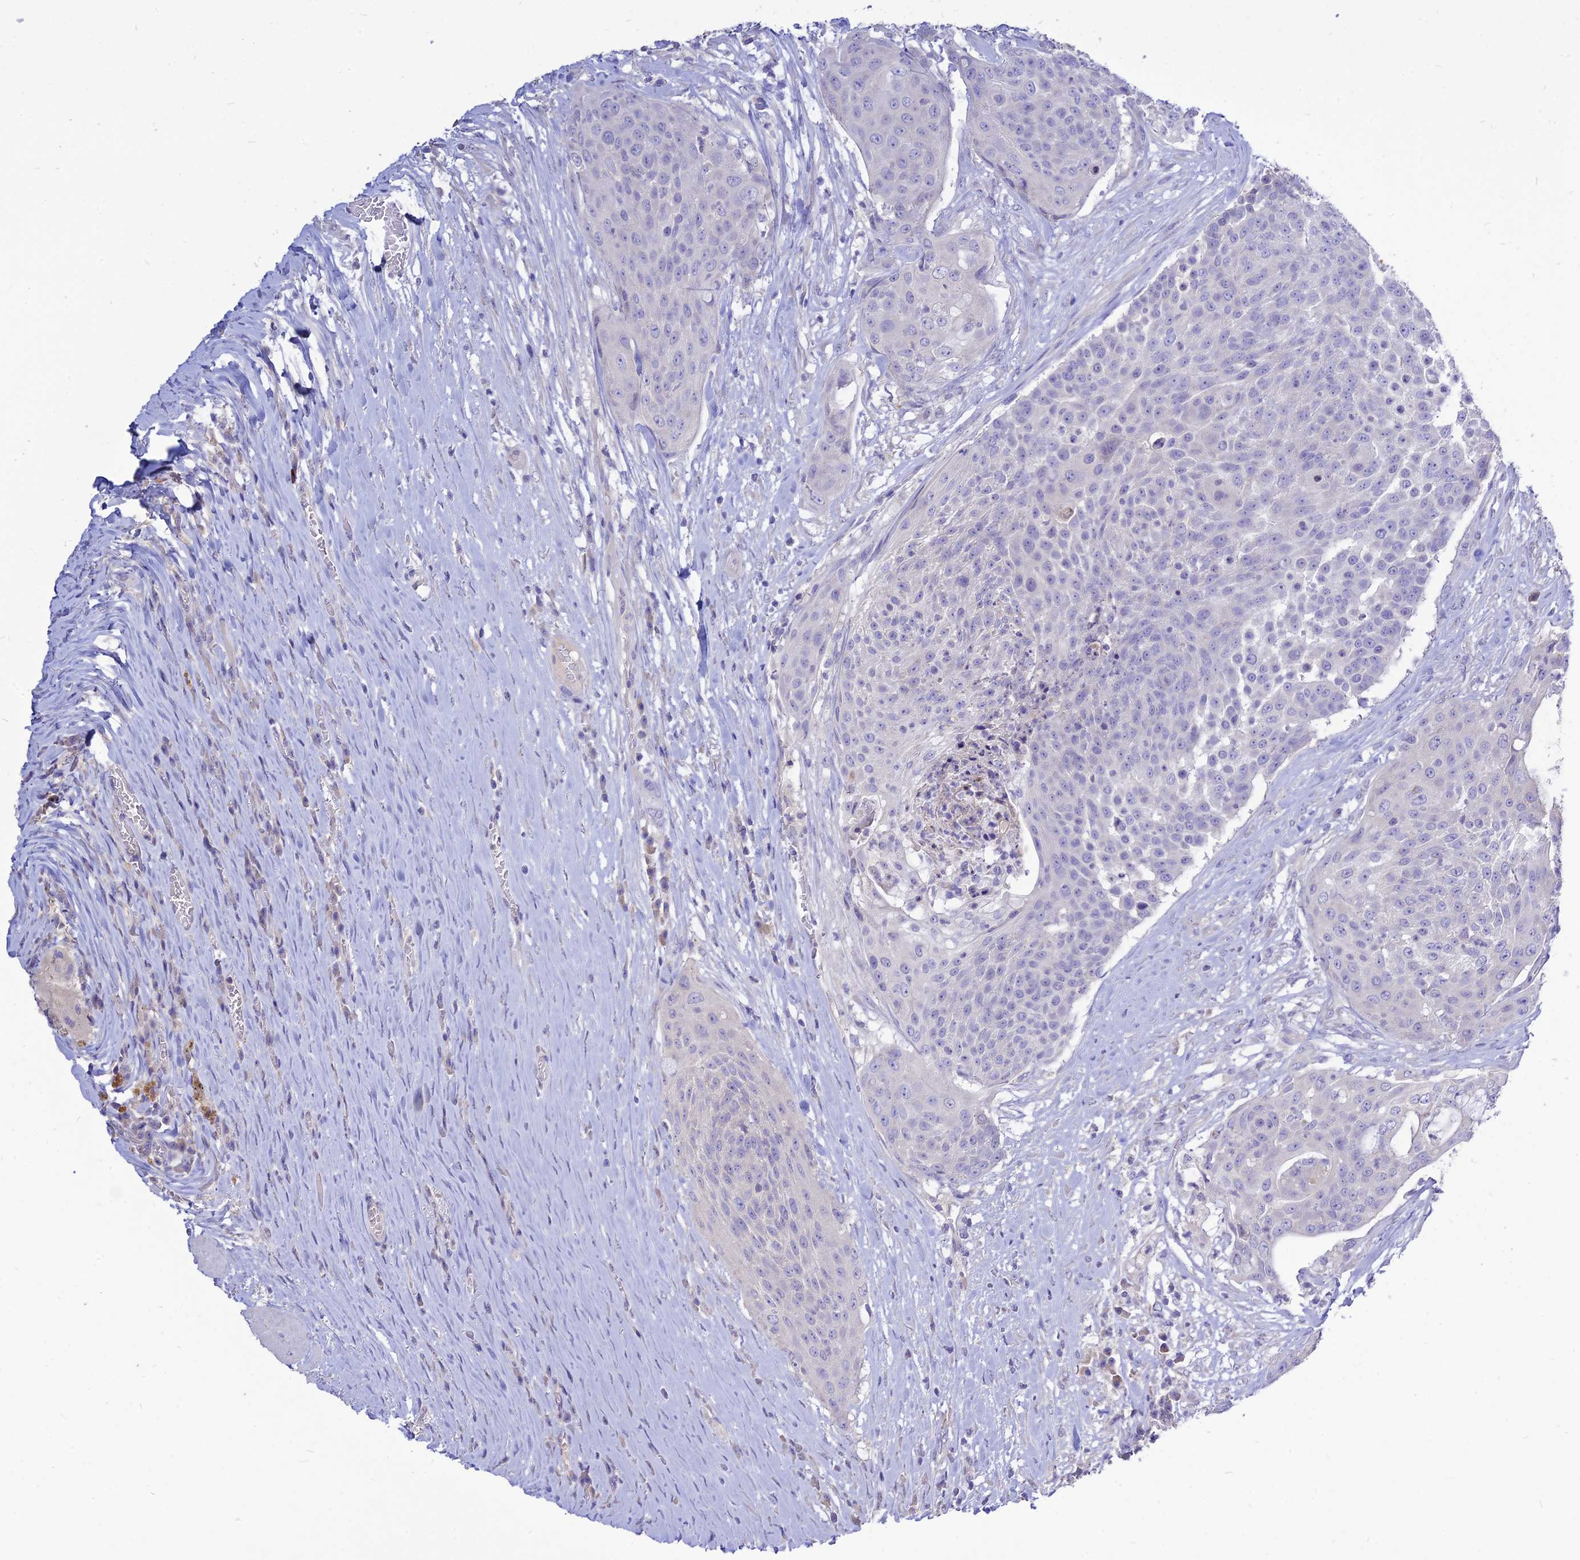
{"staining": {"intensity": "negative", "quantity": "none", "location": "none"}, "tissue": "urothelial cancer", "cell_type": "Tumor cells", "image_type": "cancer", "snomed": [{"axis": "morphology", "description": "Urothelial carcinoma, High grade"}, {"axis": "topography", "description": "Urinary bladder"}], "caption": "Tumor cells show no significant protein positivity in urothelial cancer.", "gene": "CZIB", "patient": {"sex": "female", "age": 63}}